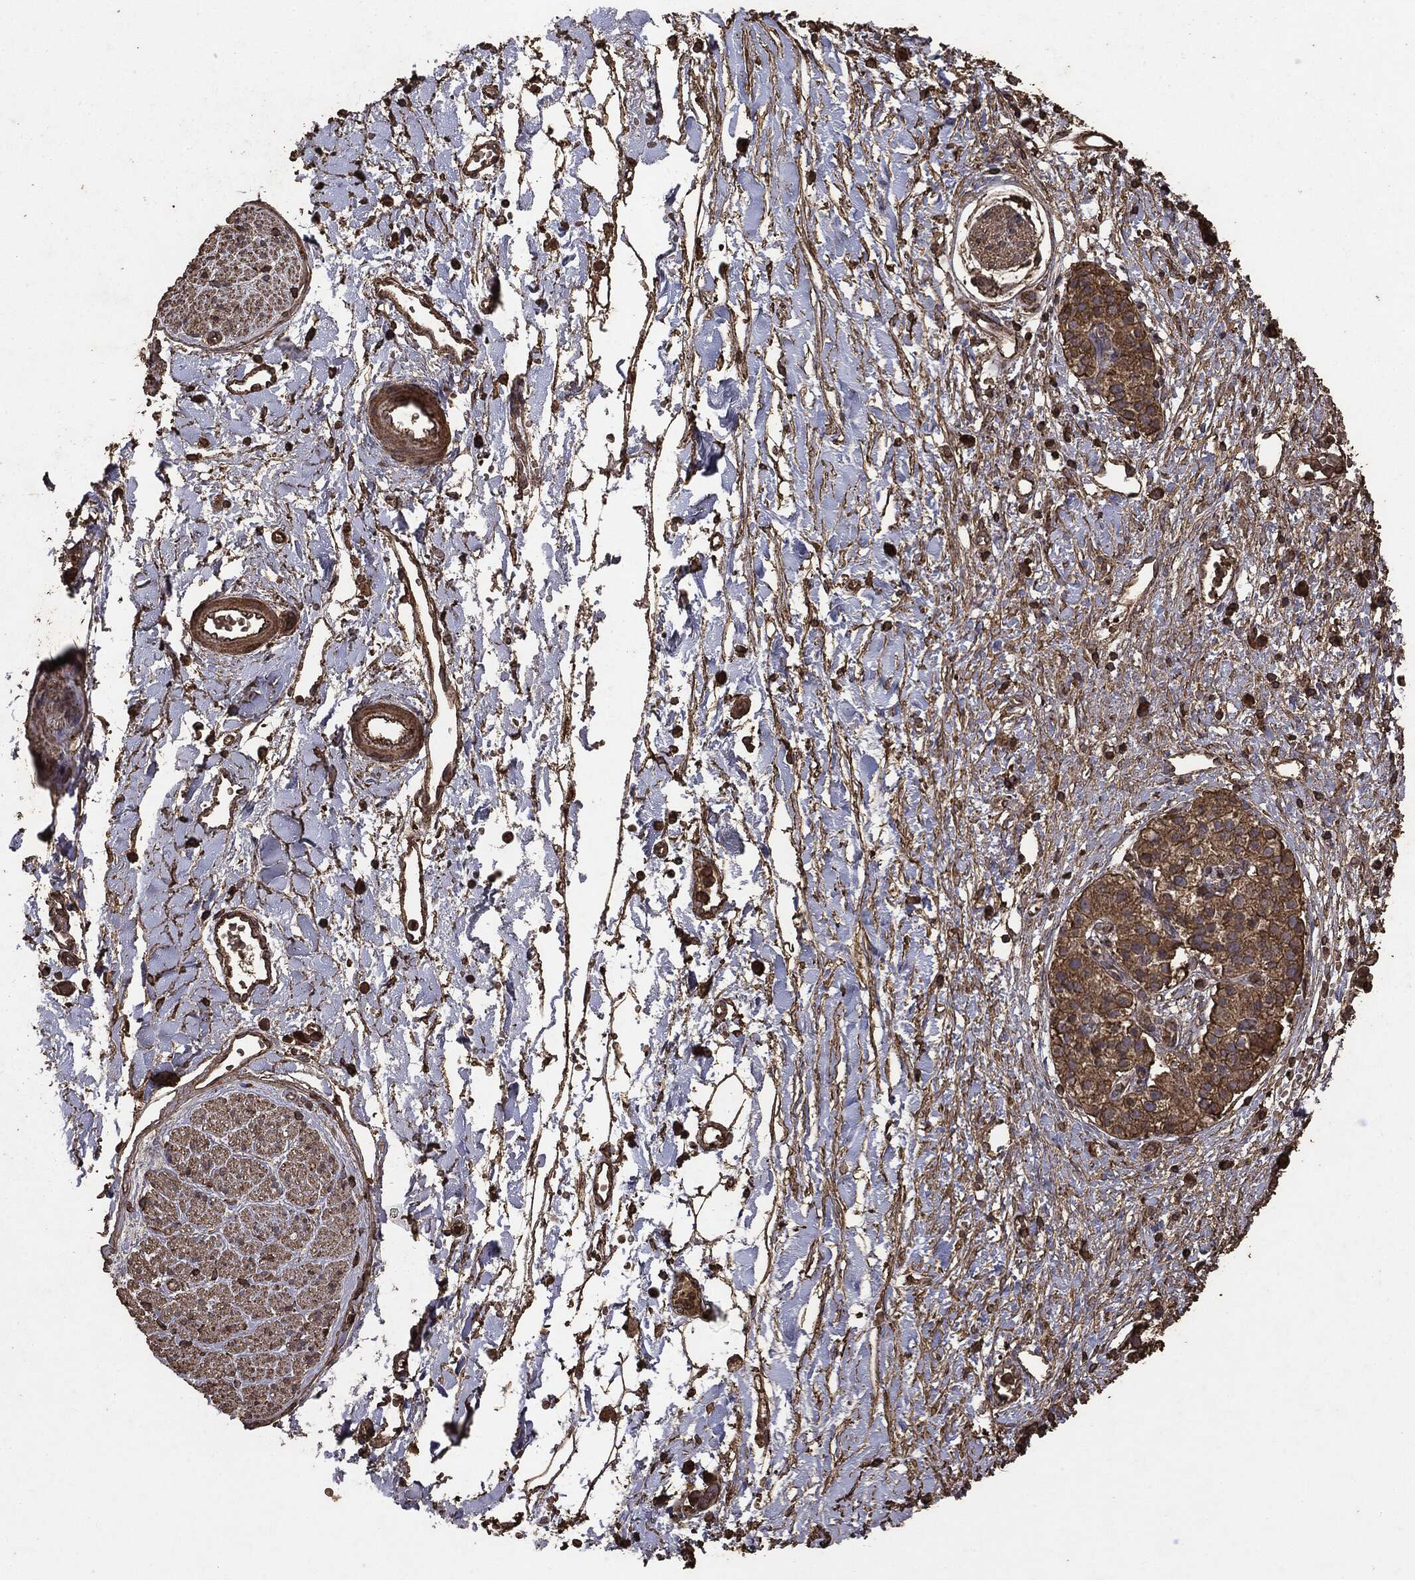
{"staining": {"intensity": "strong", "quantity": ">75%", "location": "cytoplasmic/membranous"}, "tissue": "soft tissue", "cell_type": "Fibroblasts", "image_type": "normal", "snomed": [{"axis": "morphology", "description": "Normal tissue, NOS"}, {"axis": "morphology", "description": "Adenocarcinoma, NOS"}, {"axis": "topography", "description": "Pancreas"}, {"axis": "topography", "description": "Peripheral nerve tissue"}], "caption": "Immunohistochemistry (IHC) (DAB (3,3'-diaminobenzidine)) staining of benign soft tissue exhibits strong cytoplasmic/membranous protein expression in approximately >75% of fibroblasts. Nuclei are stained in blue.", "gene": "MTOR", "patient": {"sex": "male", "age": 61}}